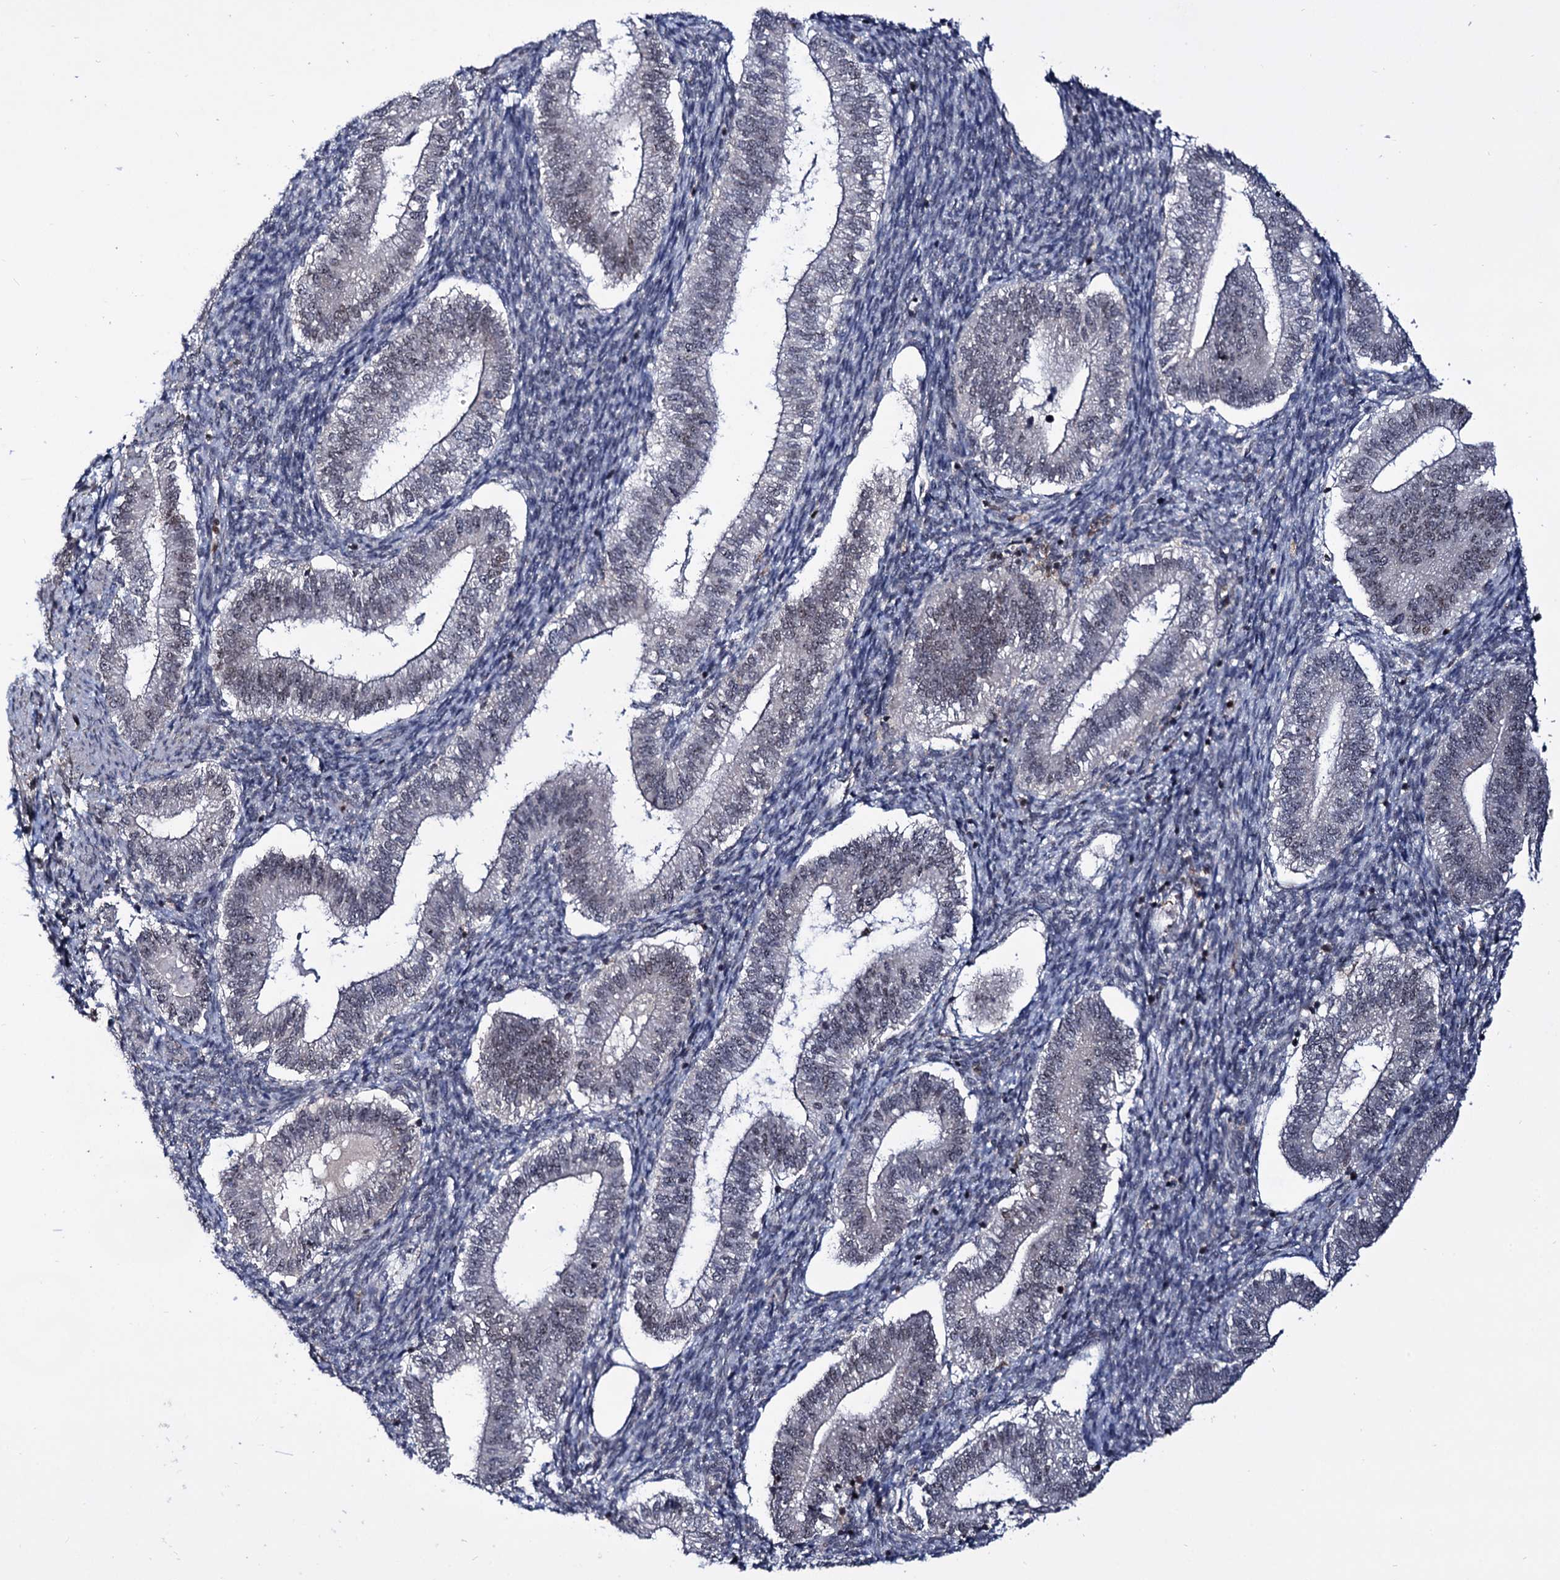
{"staining": {"intensity": "negative", "quantity": "none", "location": "none"}, "tissue": "endometrium", "cell_type": "Cells in endometrial stroma", "image_type": "normal", "snomed": [{"axis": "morphology", "description": "Normal tissue, NOS"}, {"axis": "topography", "description": "Endometrium"}], "caption": "Cells in endometrial stroma show no significant protein staining in benign endometrium.", "gene": "SMCHD1", "patient": {"sex": "female", "age": 25}}